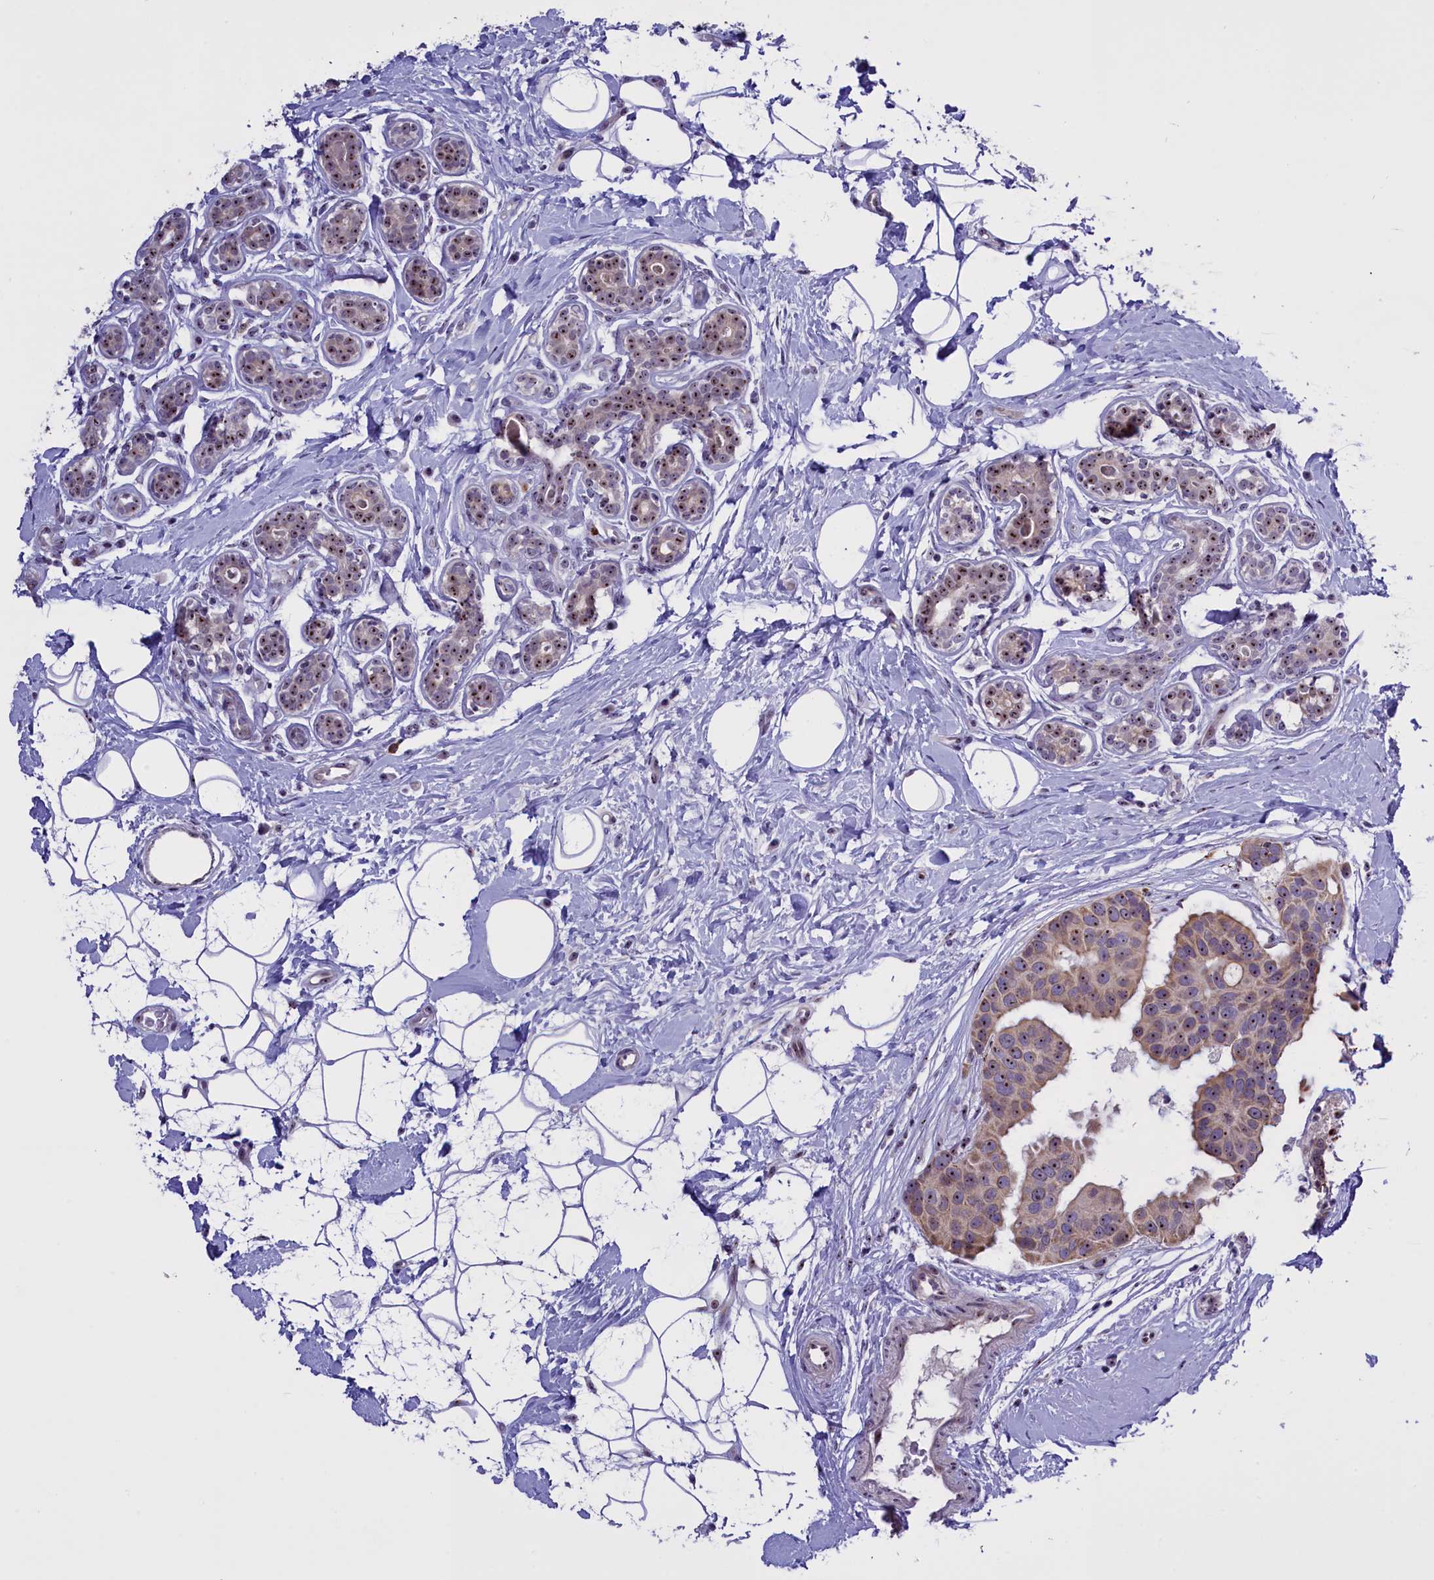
{"staining": {"intensity": "moderate", "quantity": ">75%", "location": "nuclear"}, "tissue": "breast cancer", "cell_type": "Tumor cells", "image_type": "cancer", "snomed": [{"axis": "morphology", "description": "Normal tissue, NOS"}, {"axis": "morphology", "description": "Duct carcinoma"}, {"axis": "topography", "description": "Breast"}], "caption": "Breast cancer stained with DAB (3,3'-diaminobenzidine) IHC reveals medium levels of moderate nuclear staining in about >75% of tumor cells.", "gene": "TBL3", "patient": {"sex": "female", "age": 39}}